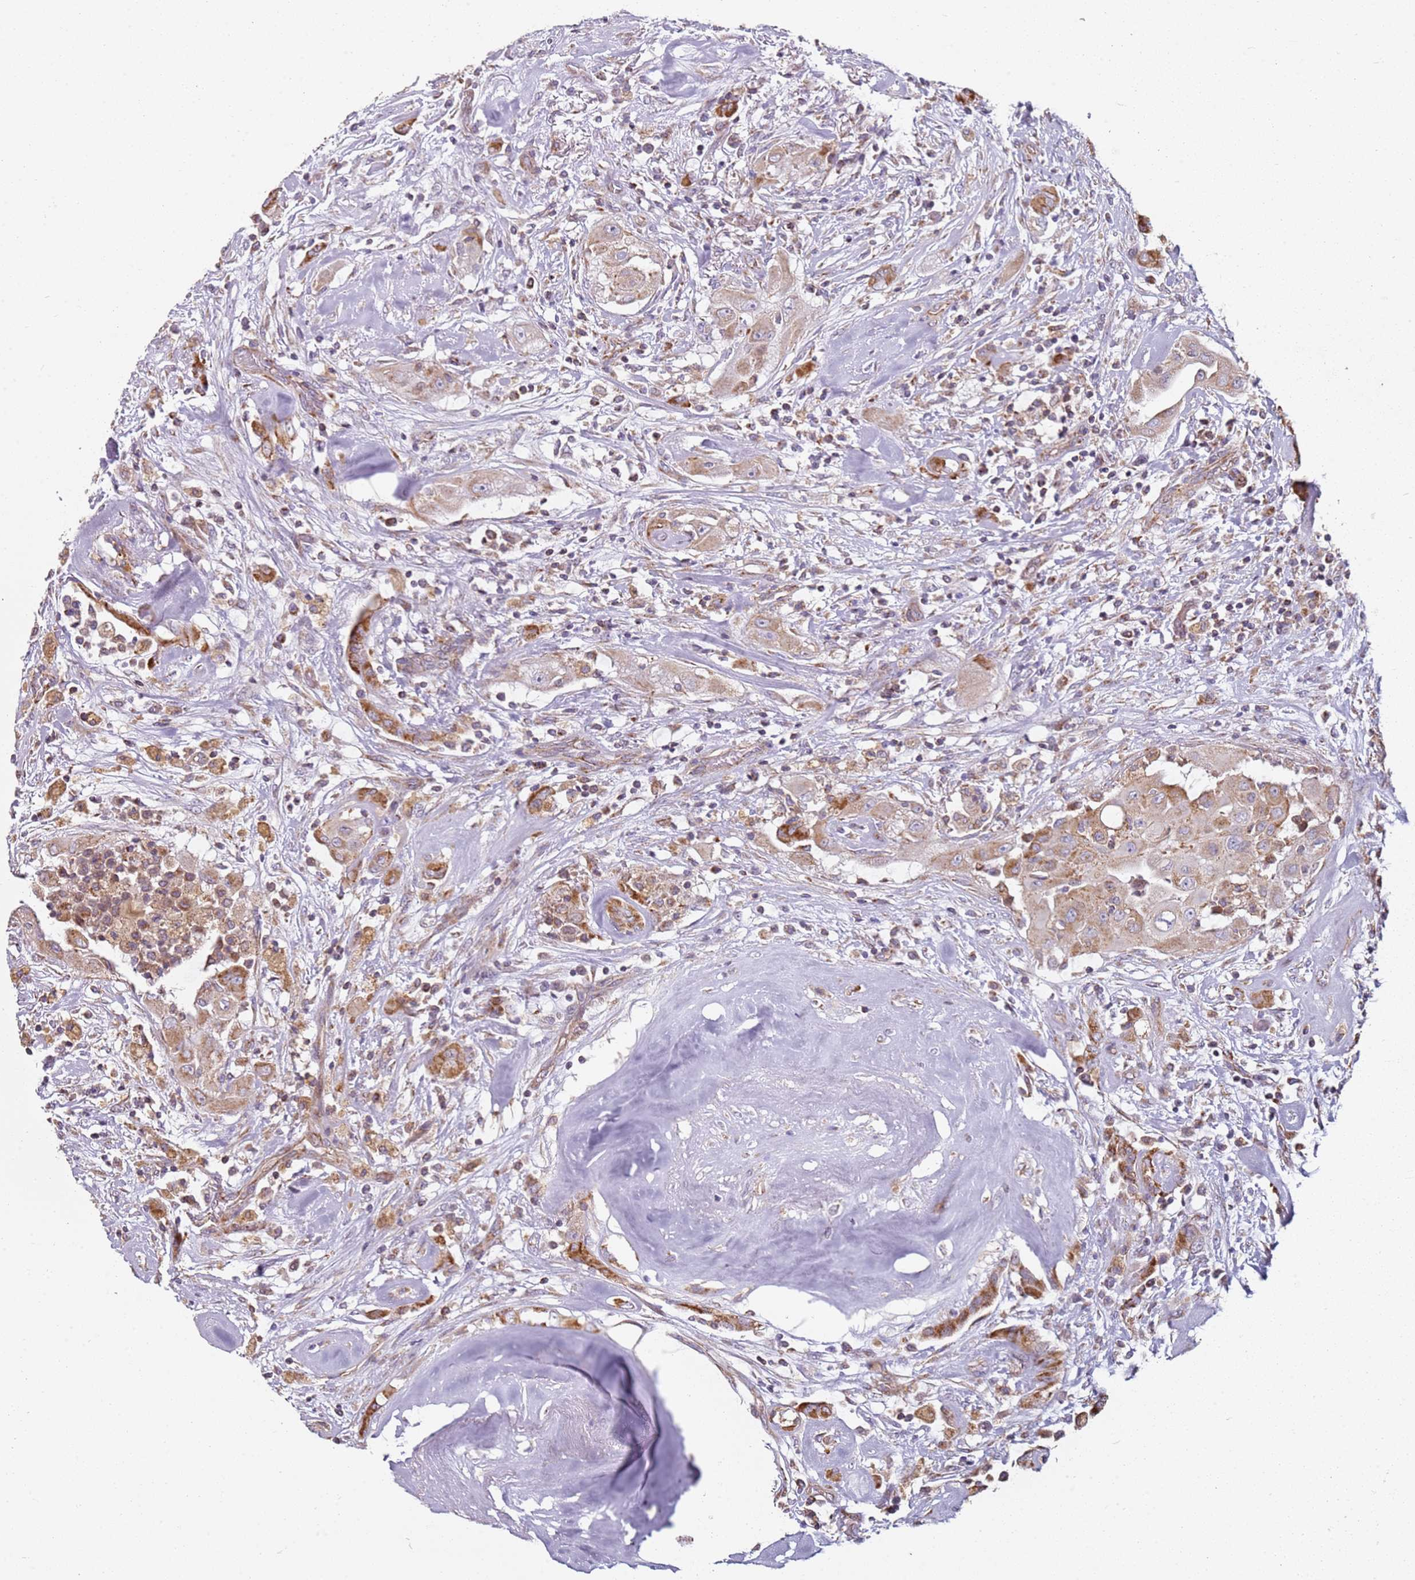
{"staining": {"intensity": "moderate", "quantity": ">75%", "location": "cytoplasmic/membranous"}, "tissue": "thyroid cancer", "cell_type": "Tumor cells", "image_type": "cancer", "snomed": [{"axis": "morphology", "description": "Papillary adenocarcinoma, NOS"}, {"axis": "topography", "description": "Thyroid gland"}], "caption": "Moderate cytoplasmic/membranous positivity for a protein is present in about >75% of tumor cells of papillary adenocarcinoma (thyroid) using immunohistochemistry (IHC).", "gene": "ALS2", "patient": {"sex": "female", "age": 59}}